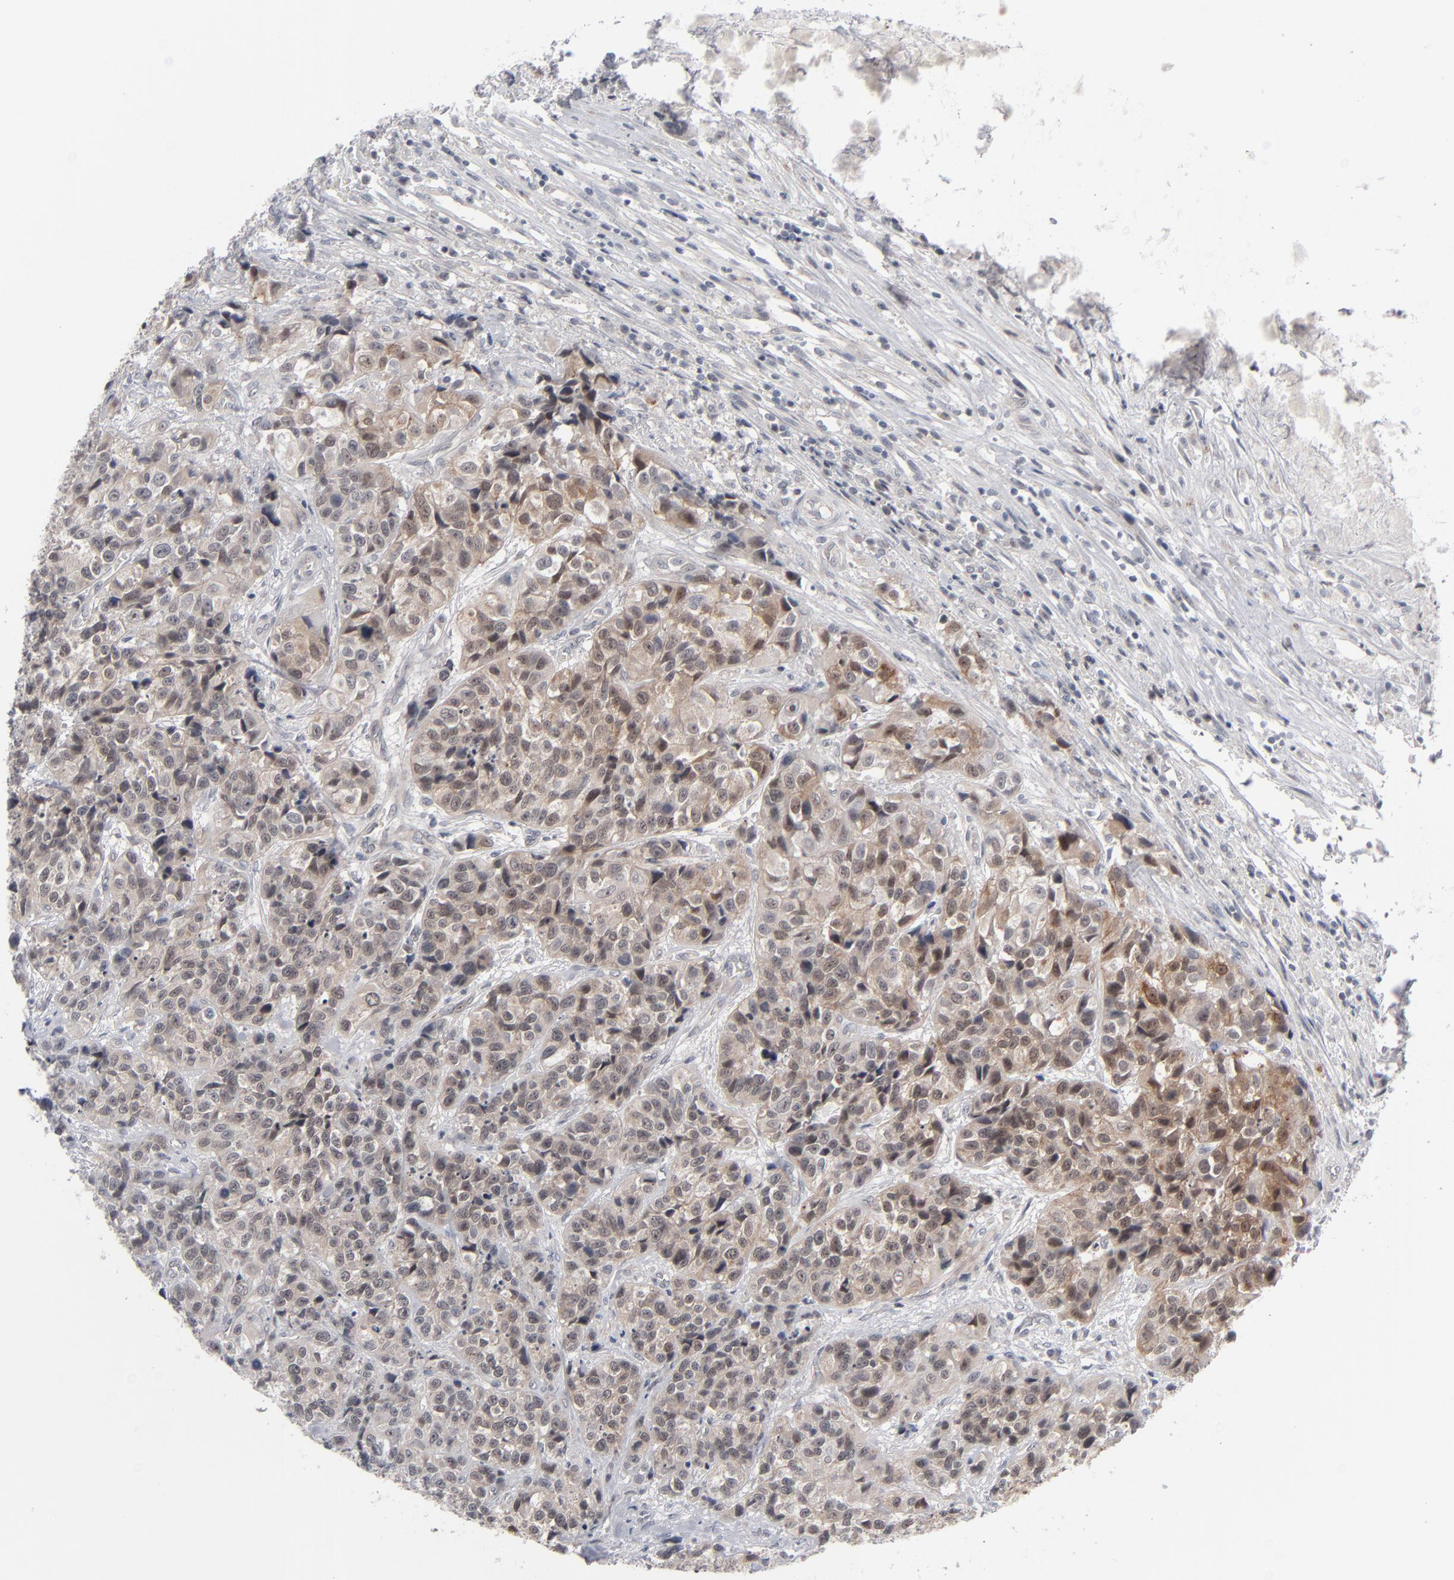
{"staining": {"intensity": "weak", "quantity": ">75%", "location": "cytoplasmic/membranous"}, "tissue": "urothelial cancer", "cell_type": "Tumor cells", "image_type": "cancer", "snomed": [{"axis": "morphology", "description": "Urothelial carcinoma, High grade"}, {"axis": "topography", "description": "Urinary bladder"}], "caption": "IHC staining of urothelial cancer, which displays low levels of weak cytoplasmic/membranous expression in about >75% of tumor cells indicating weak cytoplasmic/membranous protein expression. The staining was performed using DAB (brown) for protein detection and nuclei were counterstained in hematoxylin (blue).", "gene": "POF1B", "patient": {"sex": "female", "age": 81}}